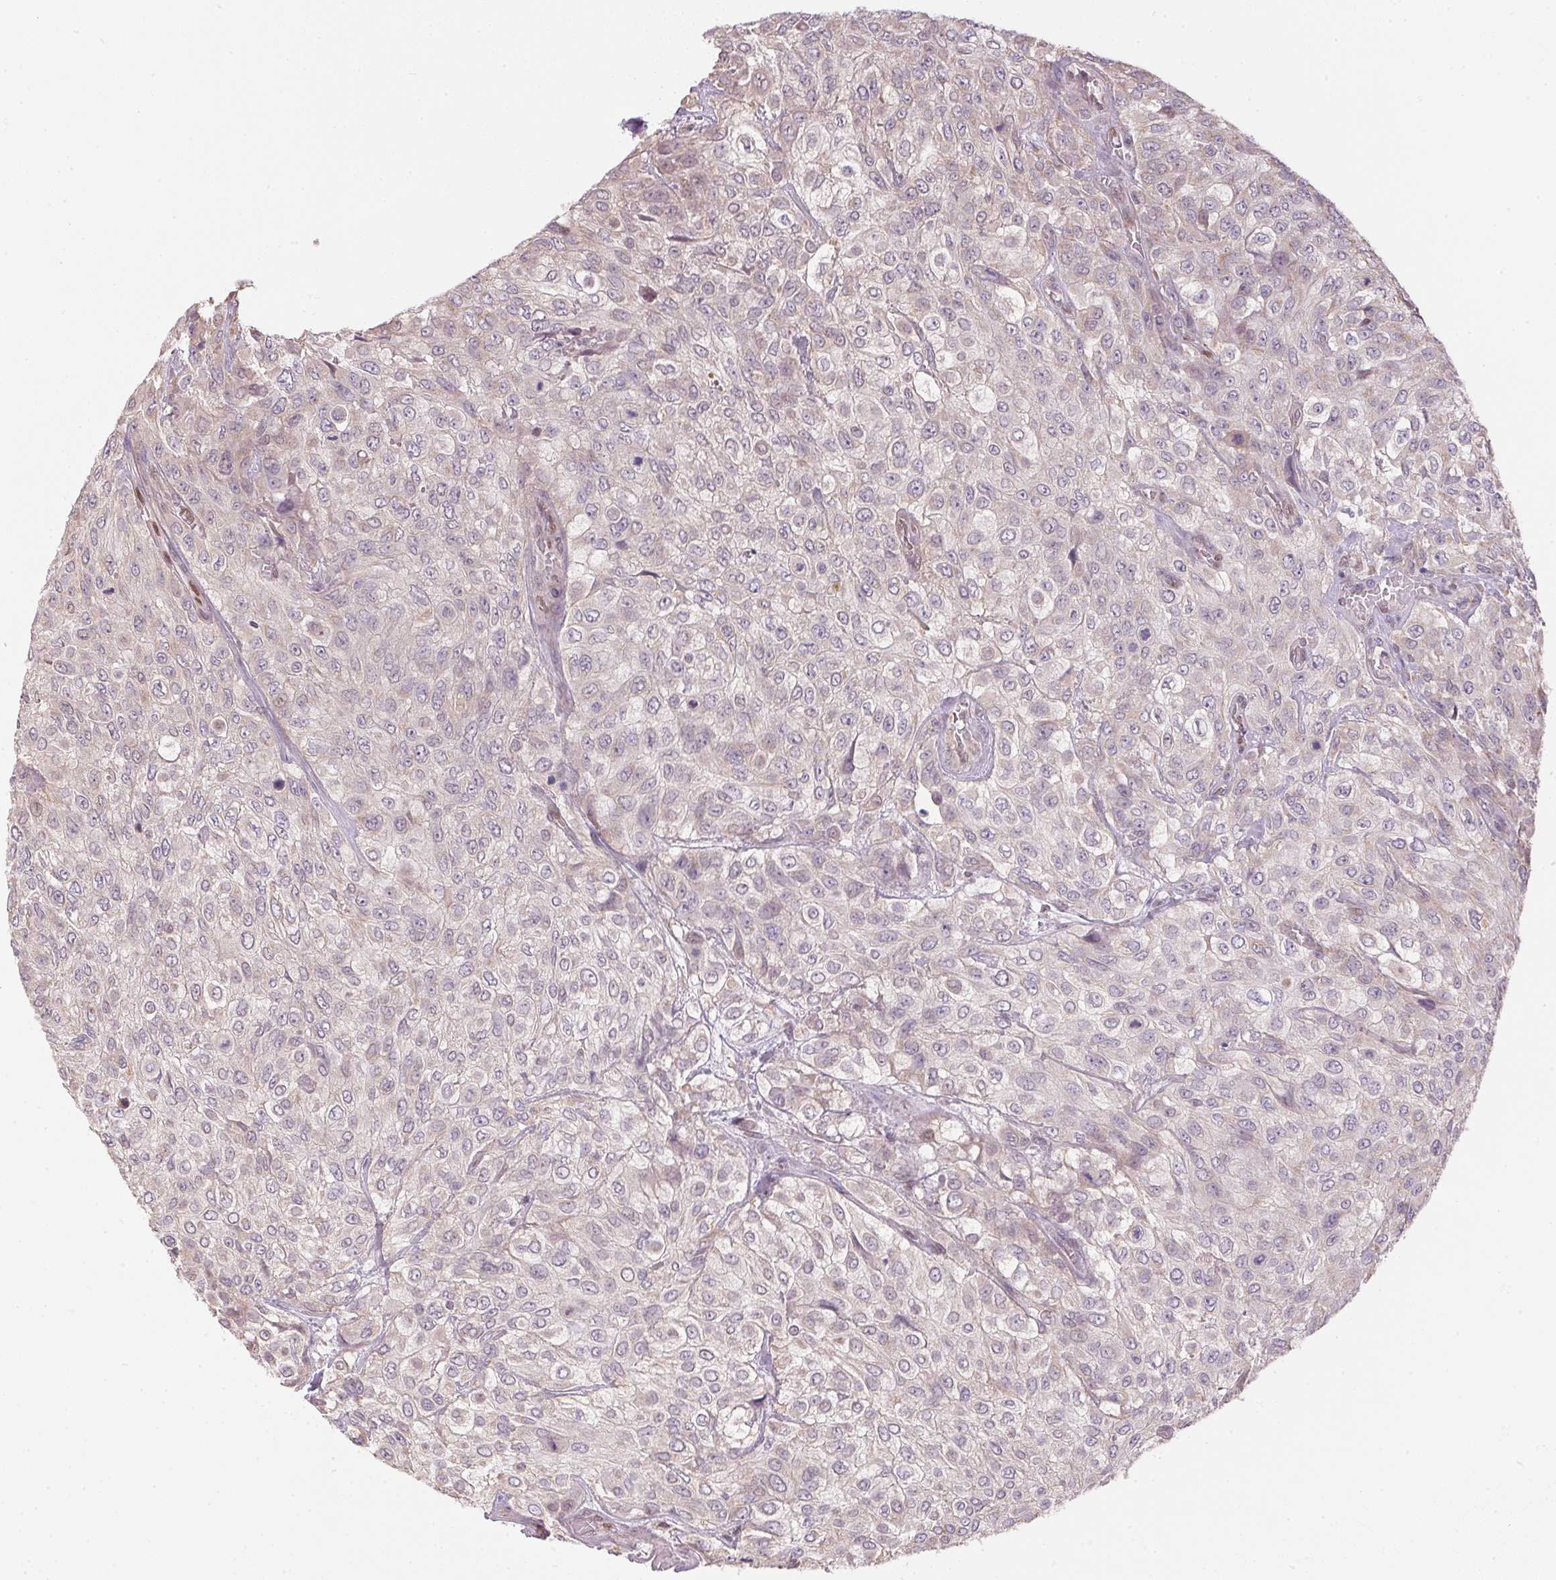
{"staining": {"intensity": "negative", "quantity": "none", "location": "none"}, "tissue": "urothelial cancer", "cell_type": "Tumor cells", "image_type": "cancer", "snomed": [{"axis": "morphology", "description": "Urothelial carcinoma, High grade"}, {"axis": "topography", "description": "Urinary bladder"}], "caption": "Immunohistochemistry (IHC) histopathology image of neoplastic tissue: urothelial cancer stained with DAB shows no significant protein expression in tumor cells.", "gene": "SC5D", "patient": {"sex": "male", "age": 57}}